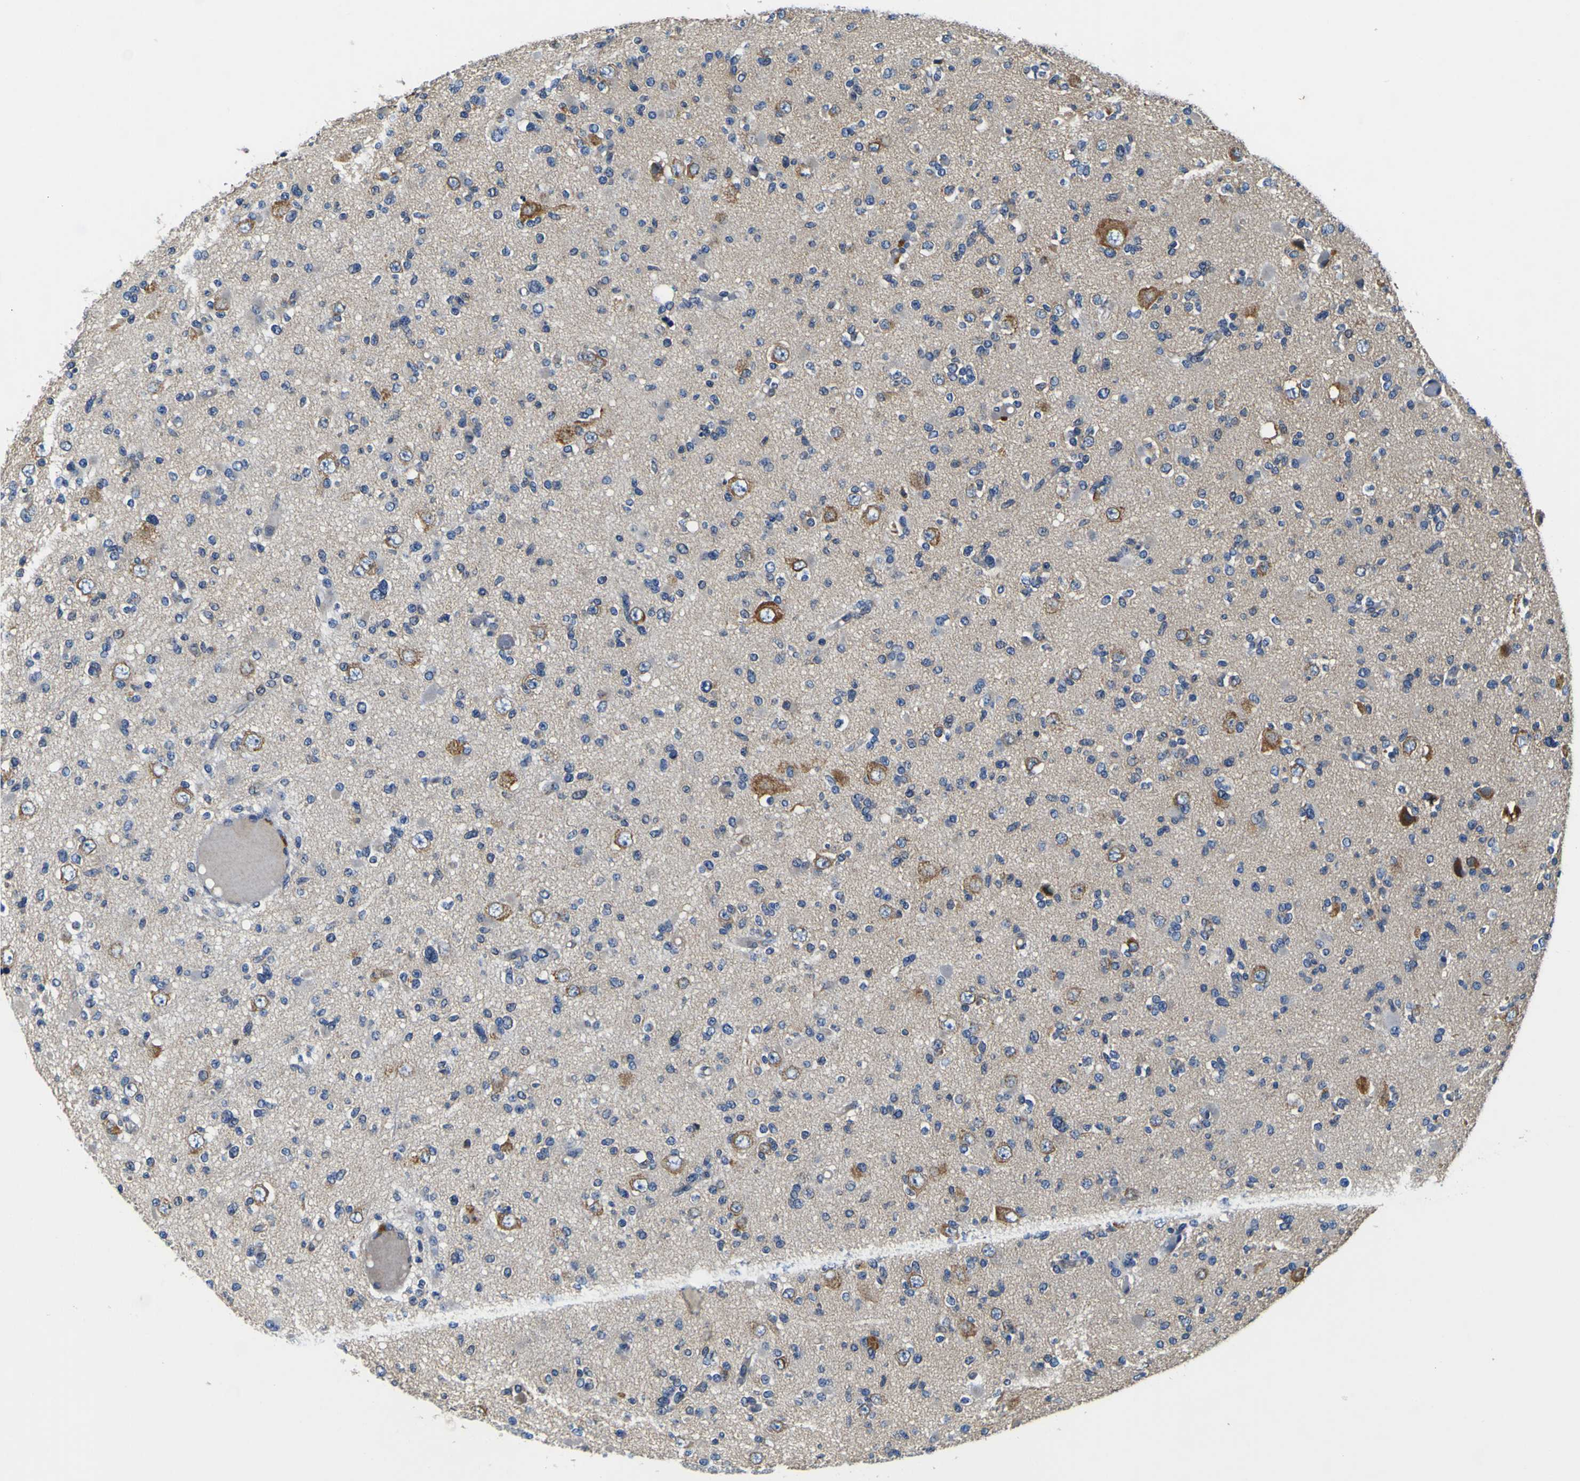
{"staining": {"intensity": "weak", "quantity": "<25%", "location": "cytoplasmic/membranous"}, "tissue": "glioma", "cell_type": "Tumor cells", "image_type": "cancer", "snomed": [{"axis": "morphology", "description": "Glioma, malignant, Low grade"}, {"axis": "topography", "description": "Brain"}], "caption": "Immunohistochemical staining of malignant low-grade glioma reveals no significant staining in tumor cells. (DAB immunohistochemistry (IHC) with hematoxylin counter stain).", "gene": "EPHB4", "patient": {"sex": "female", "age": 22}}